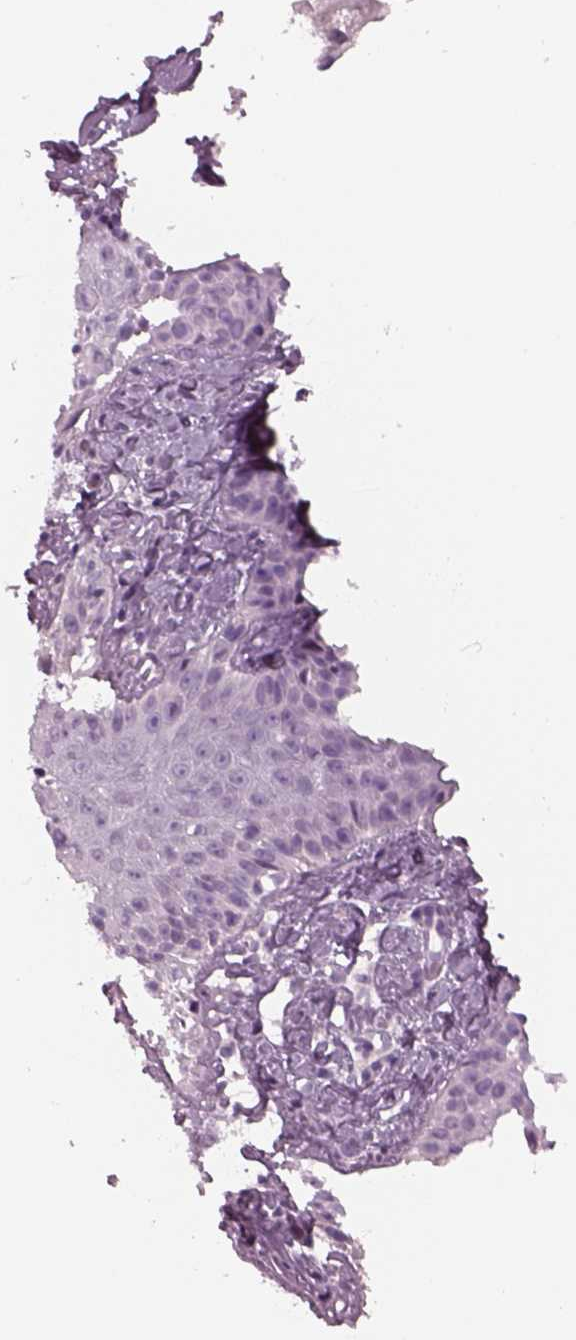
{"staining": {"intensity": "negative", "quantity": "none", "location": "none"}, "tissue": "skin cancer", "cell_type": "Tumor cells", "image_type": "cancer", "snomed": [{"axis": "morphology", "description": "Basal cell carcinoma"}, {"axis": "topography", "description": "Skin"}], "caption": "Tumor cells are negative for brown protein staining in skin cancer.", "gene": "CYLC1", "patient": {"sex": "male", "age": 72}}